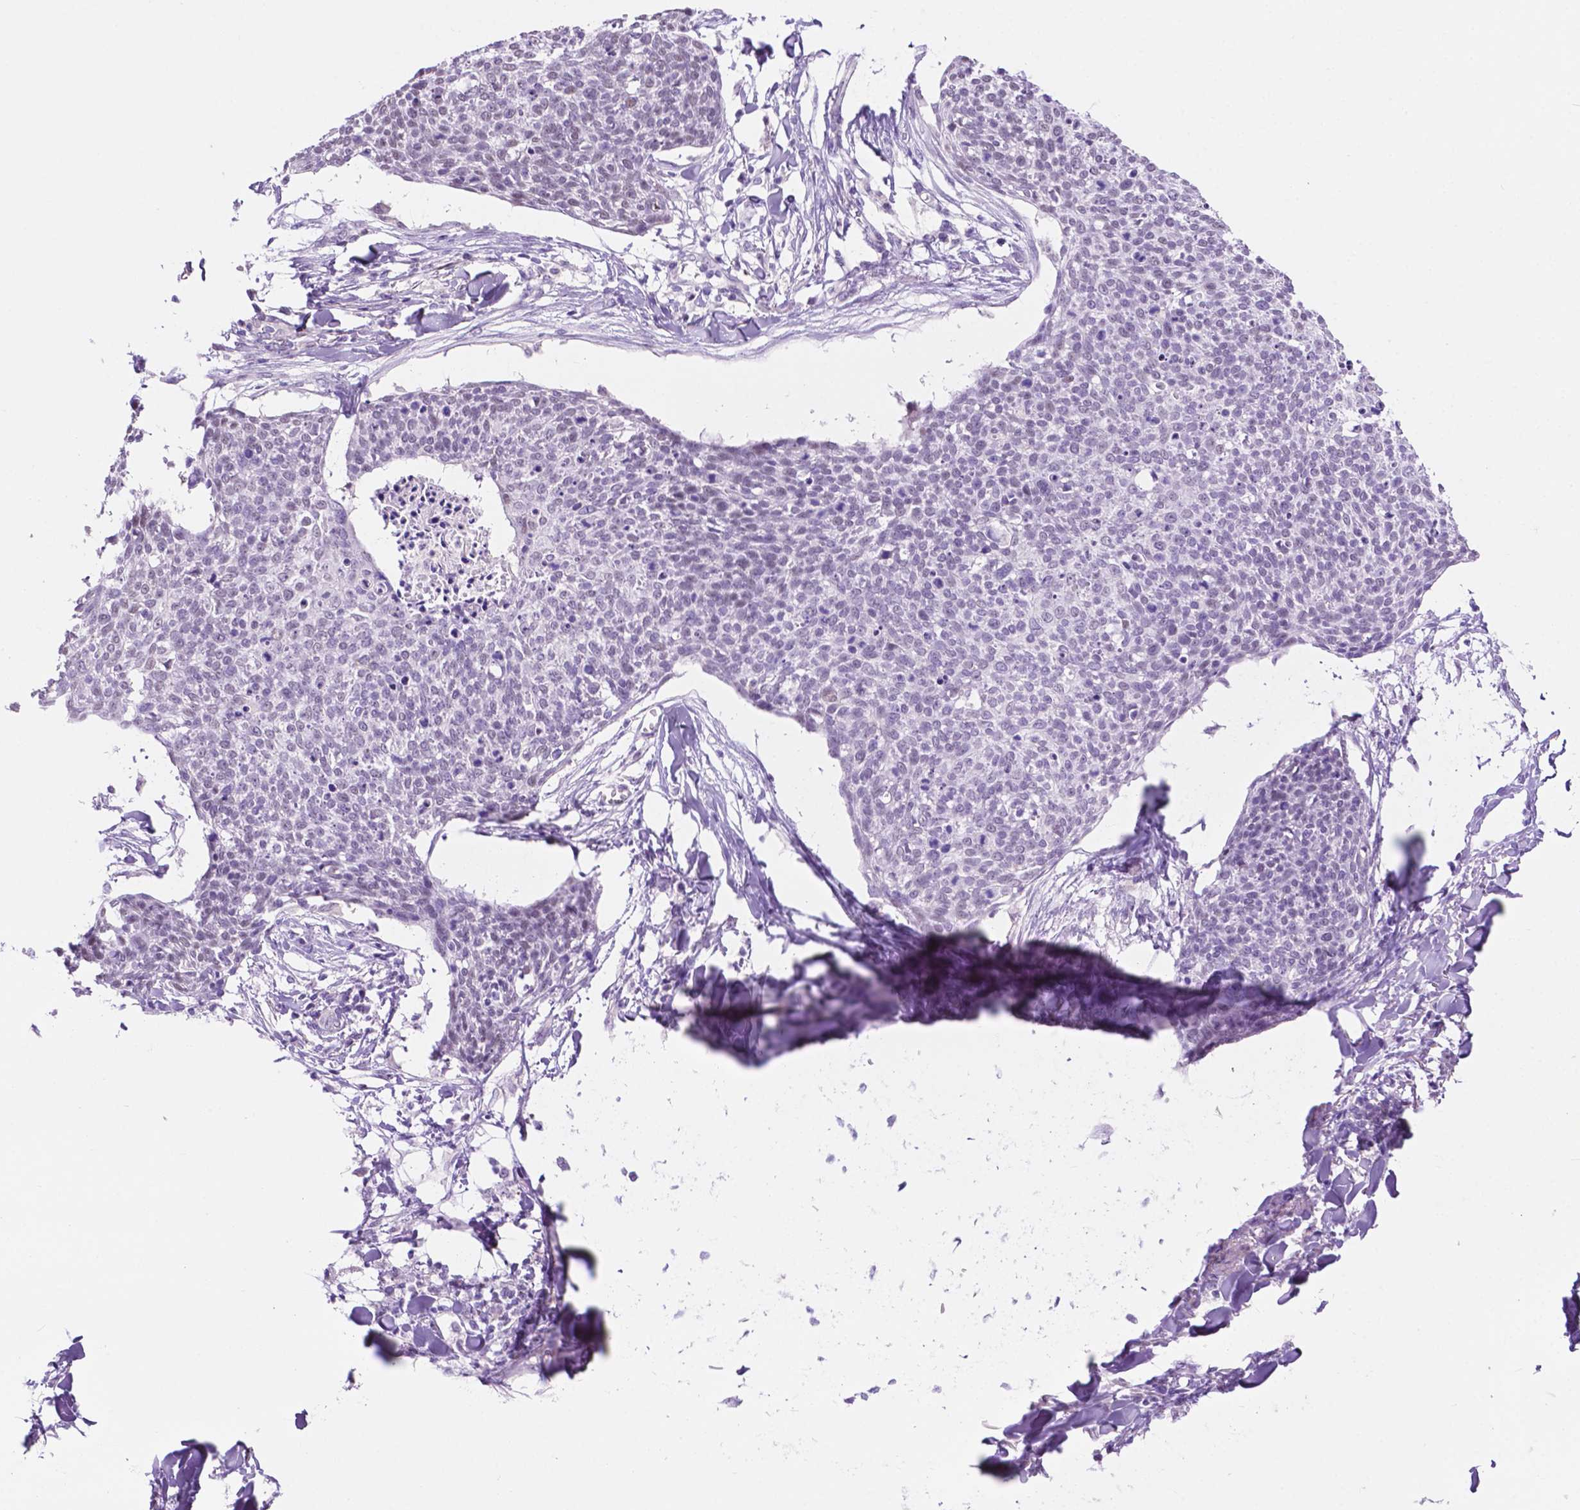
{"staining": {"intensity": "negative", "quantity": "none", "location": "none"}, "tissue": "skin cancer", "cell_type": "Tumor cells", "image_type": "cancer", "snomed": [{"axis": "morphology", "description": "Squamous cell carcinoma, NOS"}, {"axis": "topography", "description": "Skin"}, {"axis": "topography", "description": "Vulva"}], "caption": "Tumor cells are negative for protein expression in human skin cancer.", "gene": "ACY3", "patient": {"sex": "female", "age": 75}}